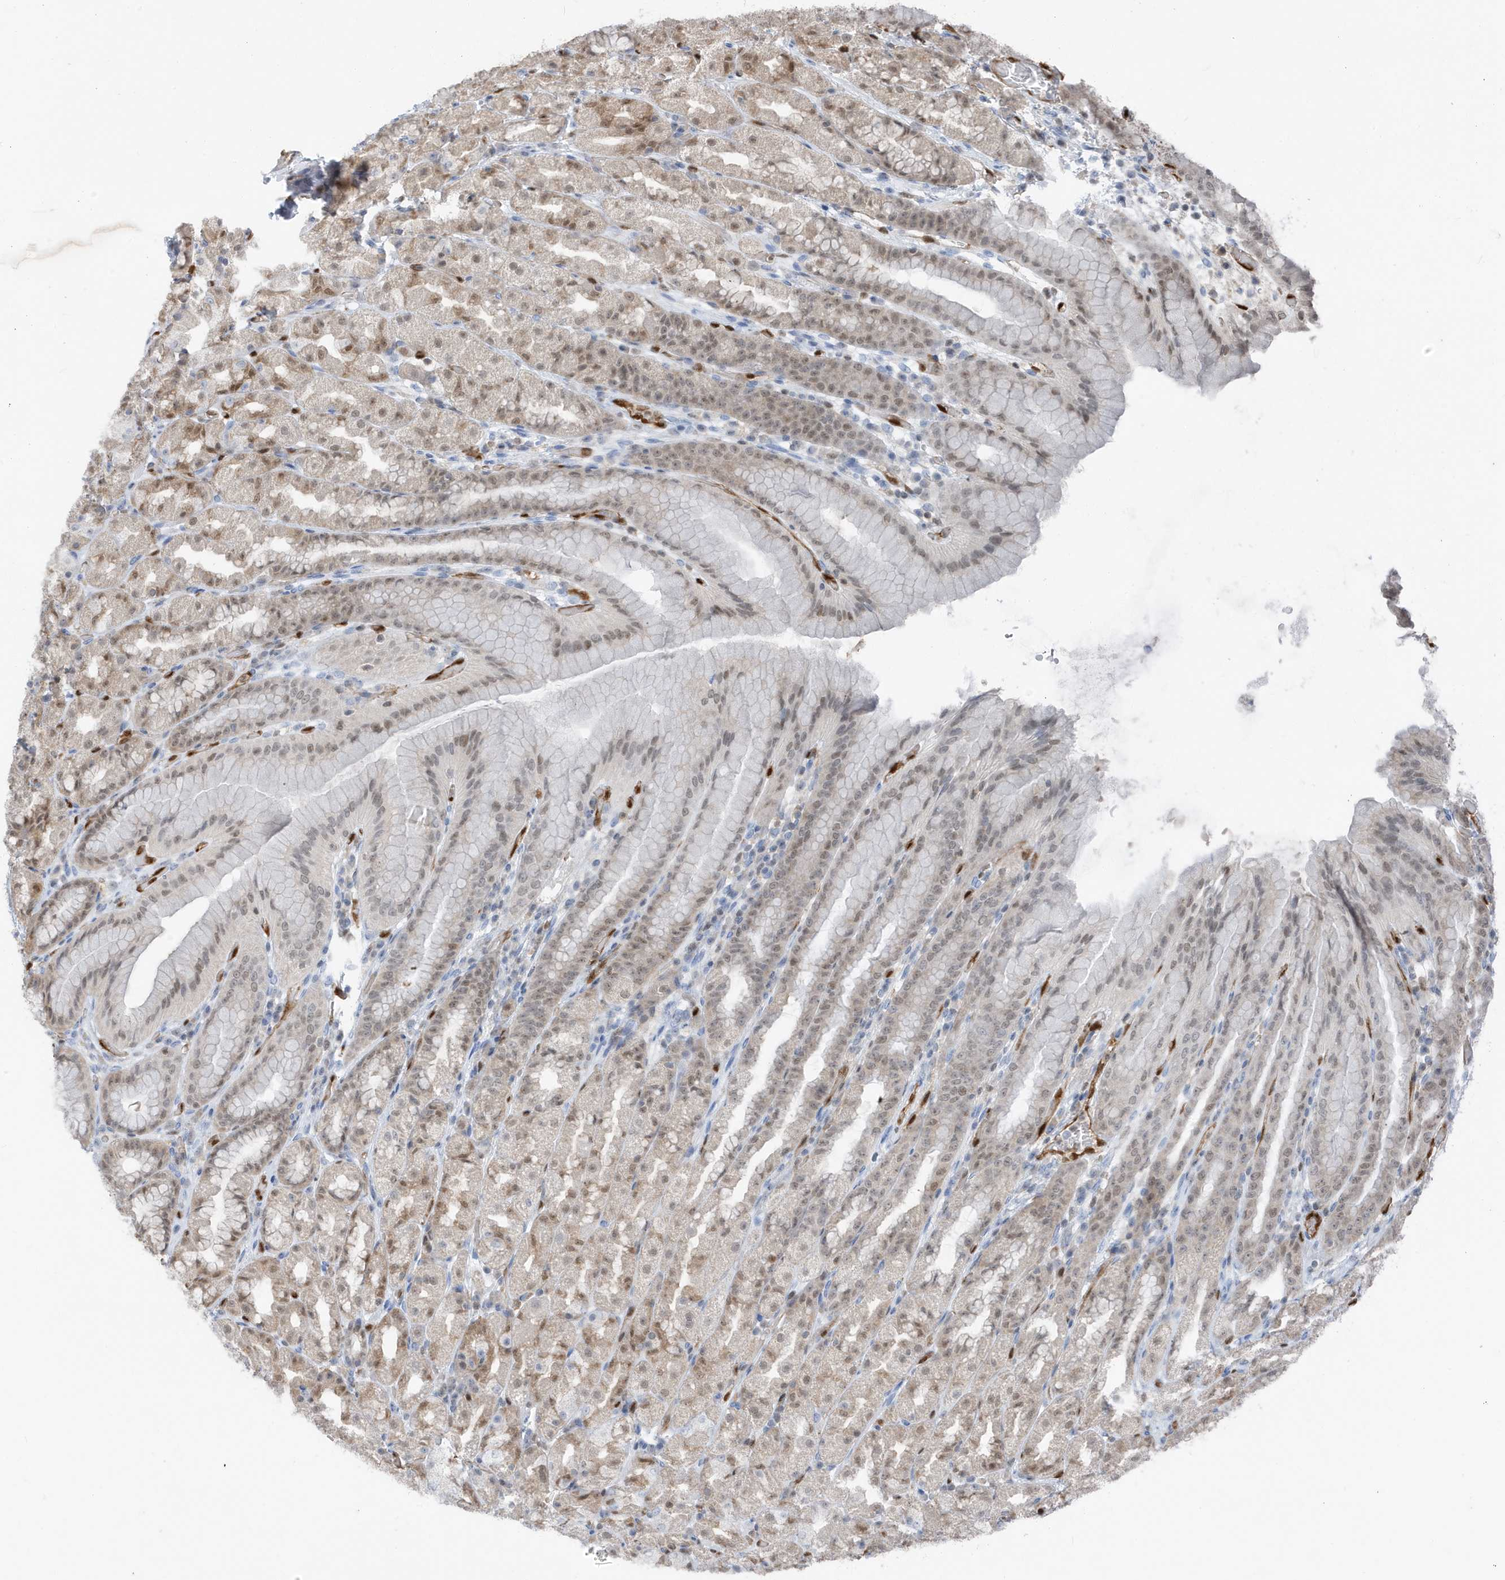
{"staining": {"intensity": "weak", "quantity": "25%-75%", "location": "nuclear"}, "tissue": "stomach", "cell_type": "Glandular cells", "image_type": "normal", "snomed": [{"axis": "morphology", "description": "Normal tissue, NOS"}, {"axis": "topography", "description": "Stomach, upper"}], "caption": "Stomach stained with DAB IHC reveals low levels of weak nuclear expression in about 25%-75% of glandular cells. The staining is performed using DAB brown chromogen to label protein expression. The nuclei are counter-stained blue using hematoxylin.", "gene": "NCOA7", "patient": {"sex": "male", "age": 68}}